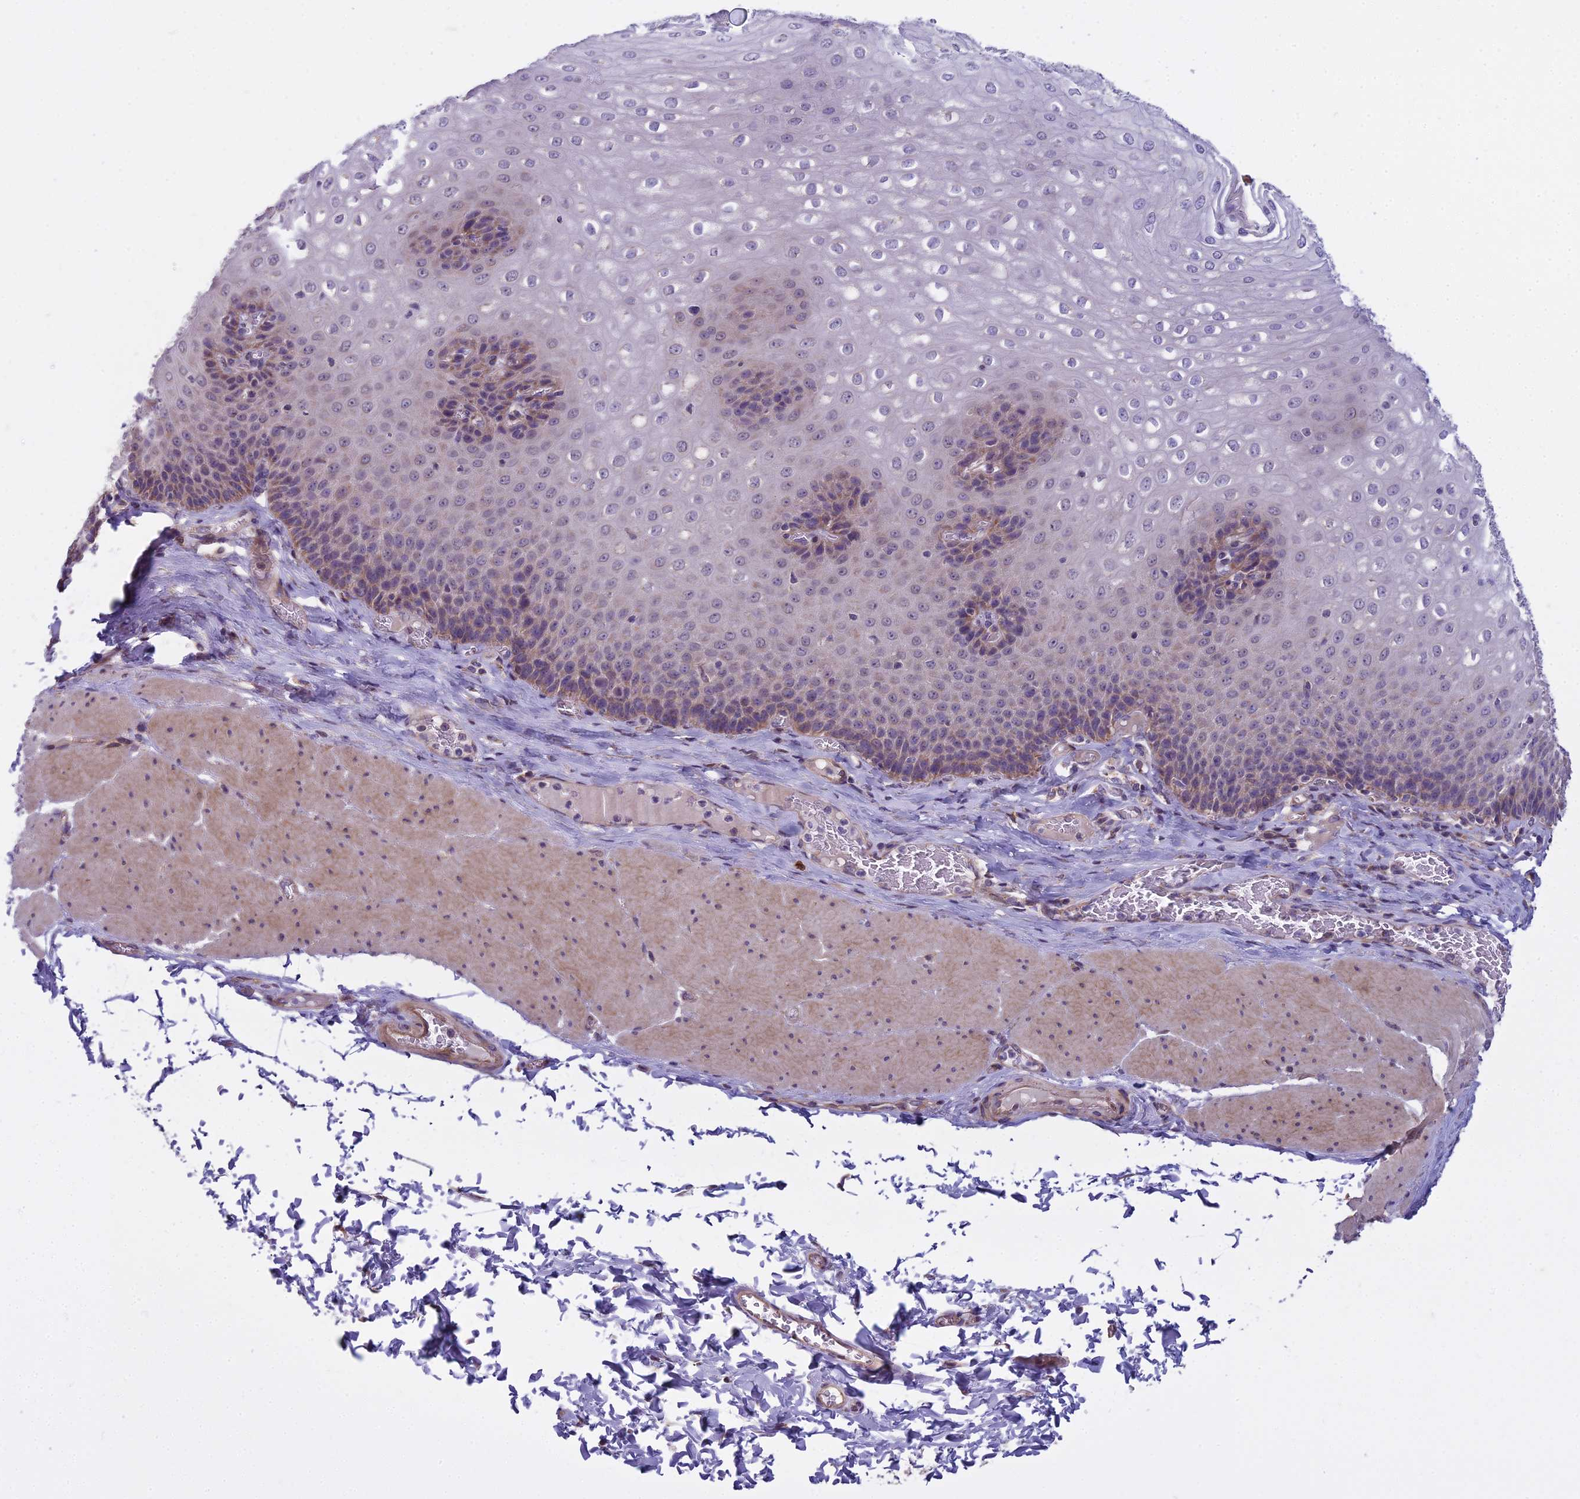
{"staining": {"intensity": "weak", "quantity": "25%-75%", "location": "cytoplasmic/membranous"}, "tissue": "esophagus", "cell_type": "Squamous epithelial cells", "image_type": "normal", "snomed": [{"axis": "morphology", "description": "Normal tissue, NOS"}, {"axis": "topography", "description": "Esophagus"}], "caption": "Protein staining of normal esophagus exhibits weak cytoplasmic/membranous positivity in approximately 25%-75% of squamous epithelial cells. Using DAB (brown) and hematoxylin (blue) stains, captured at high magnification using brightfield microscopy.", "gene": "DUS2", "patient": {"sex": "male", "age": 60}}